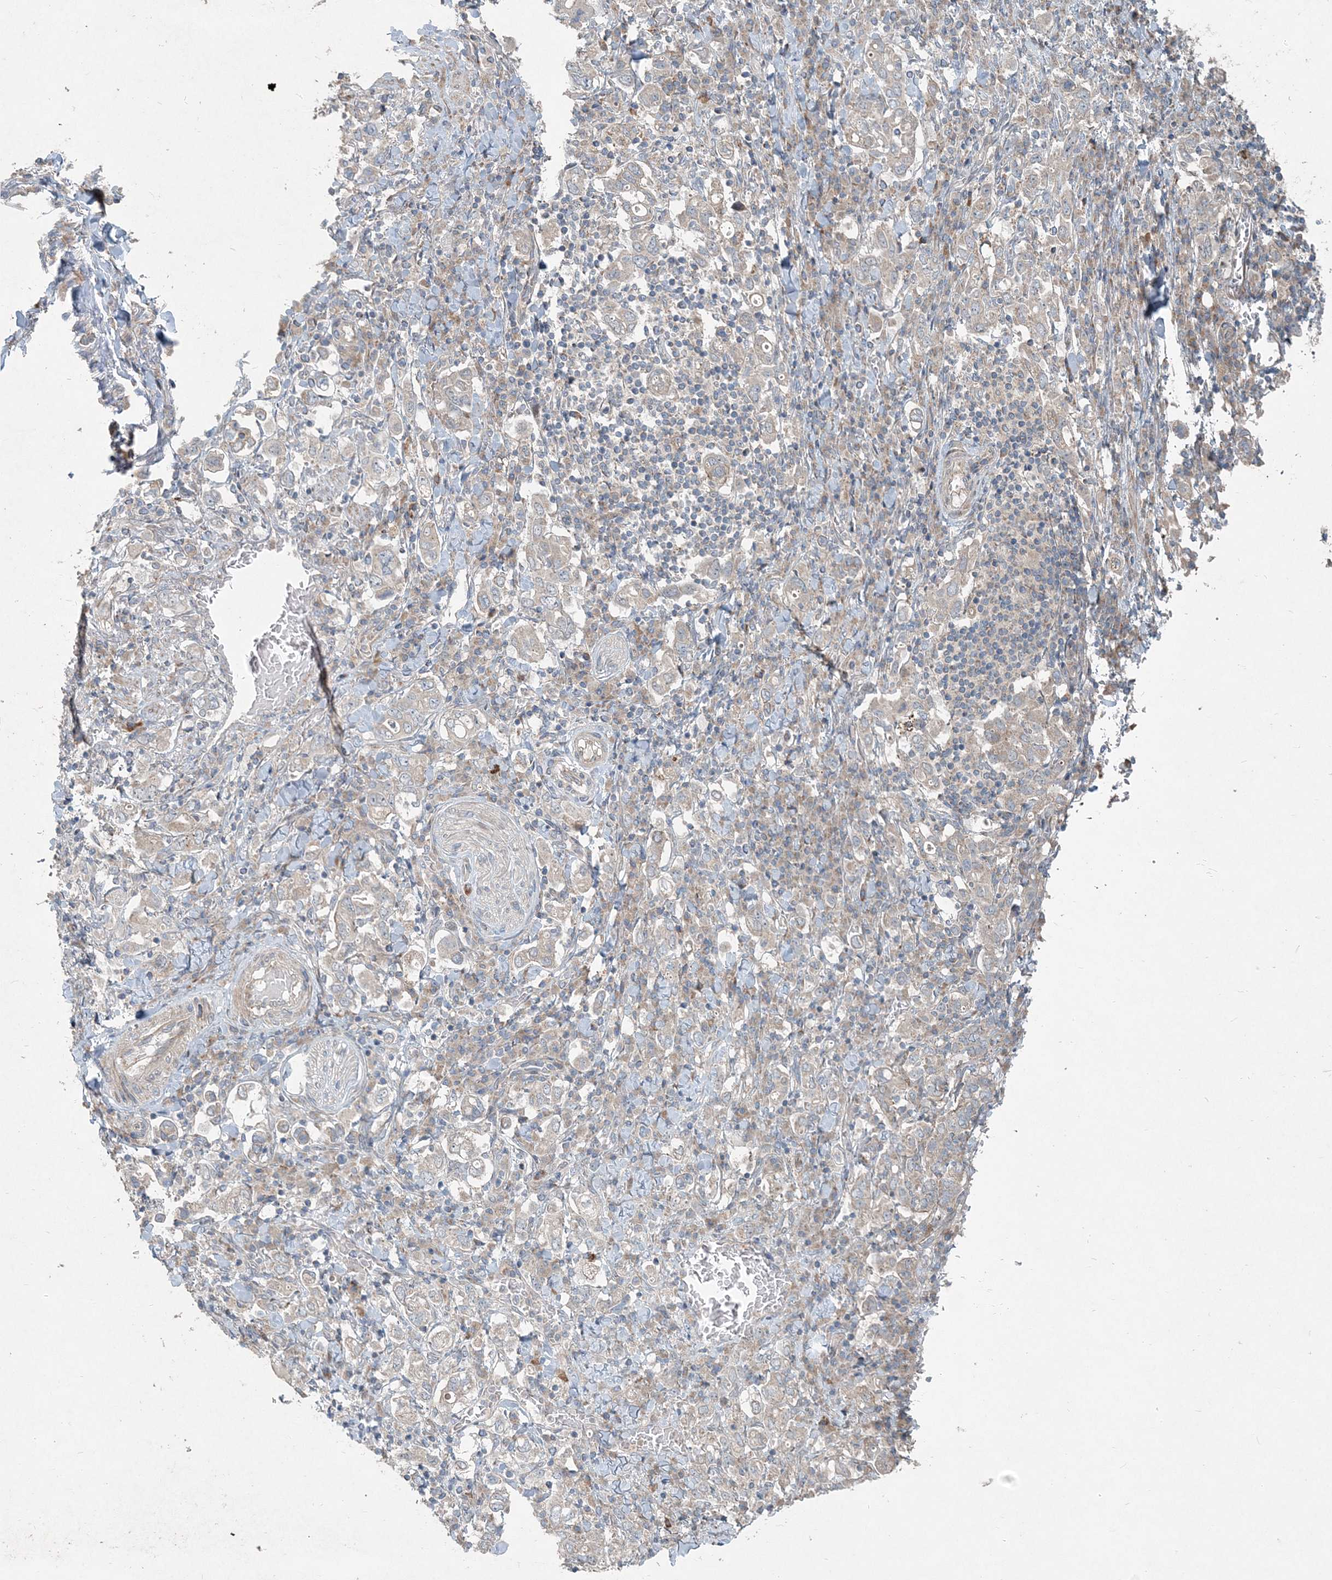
{"staining": {"intensity": "weak", "quantity": "25%-75%", "location": "cytoplasmic/membranous"}, "tissue": "stomach cancer", "cell_type": "Tumor cells", "image_type": "cancer", "snomed": [{"axis": "morphology", "description": "Adenocarcinoma, NOS"}, {"axis": "topography", "description": "Stomach, upper"}], "caption": "Stomach adenocarcinoma tissue demonstrates weak cytoplasmic/membranous expression in approximately 25%-75% of tumor cells", "gene": "INTU", "patient": {"sex": "male", "age": 62}}